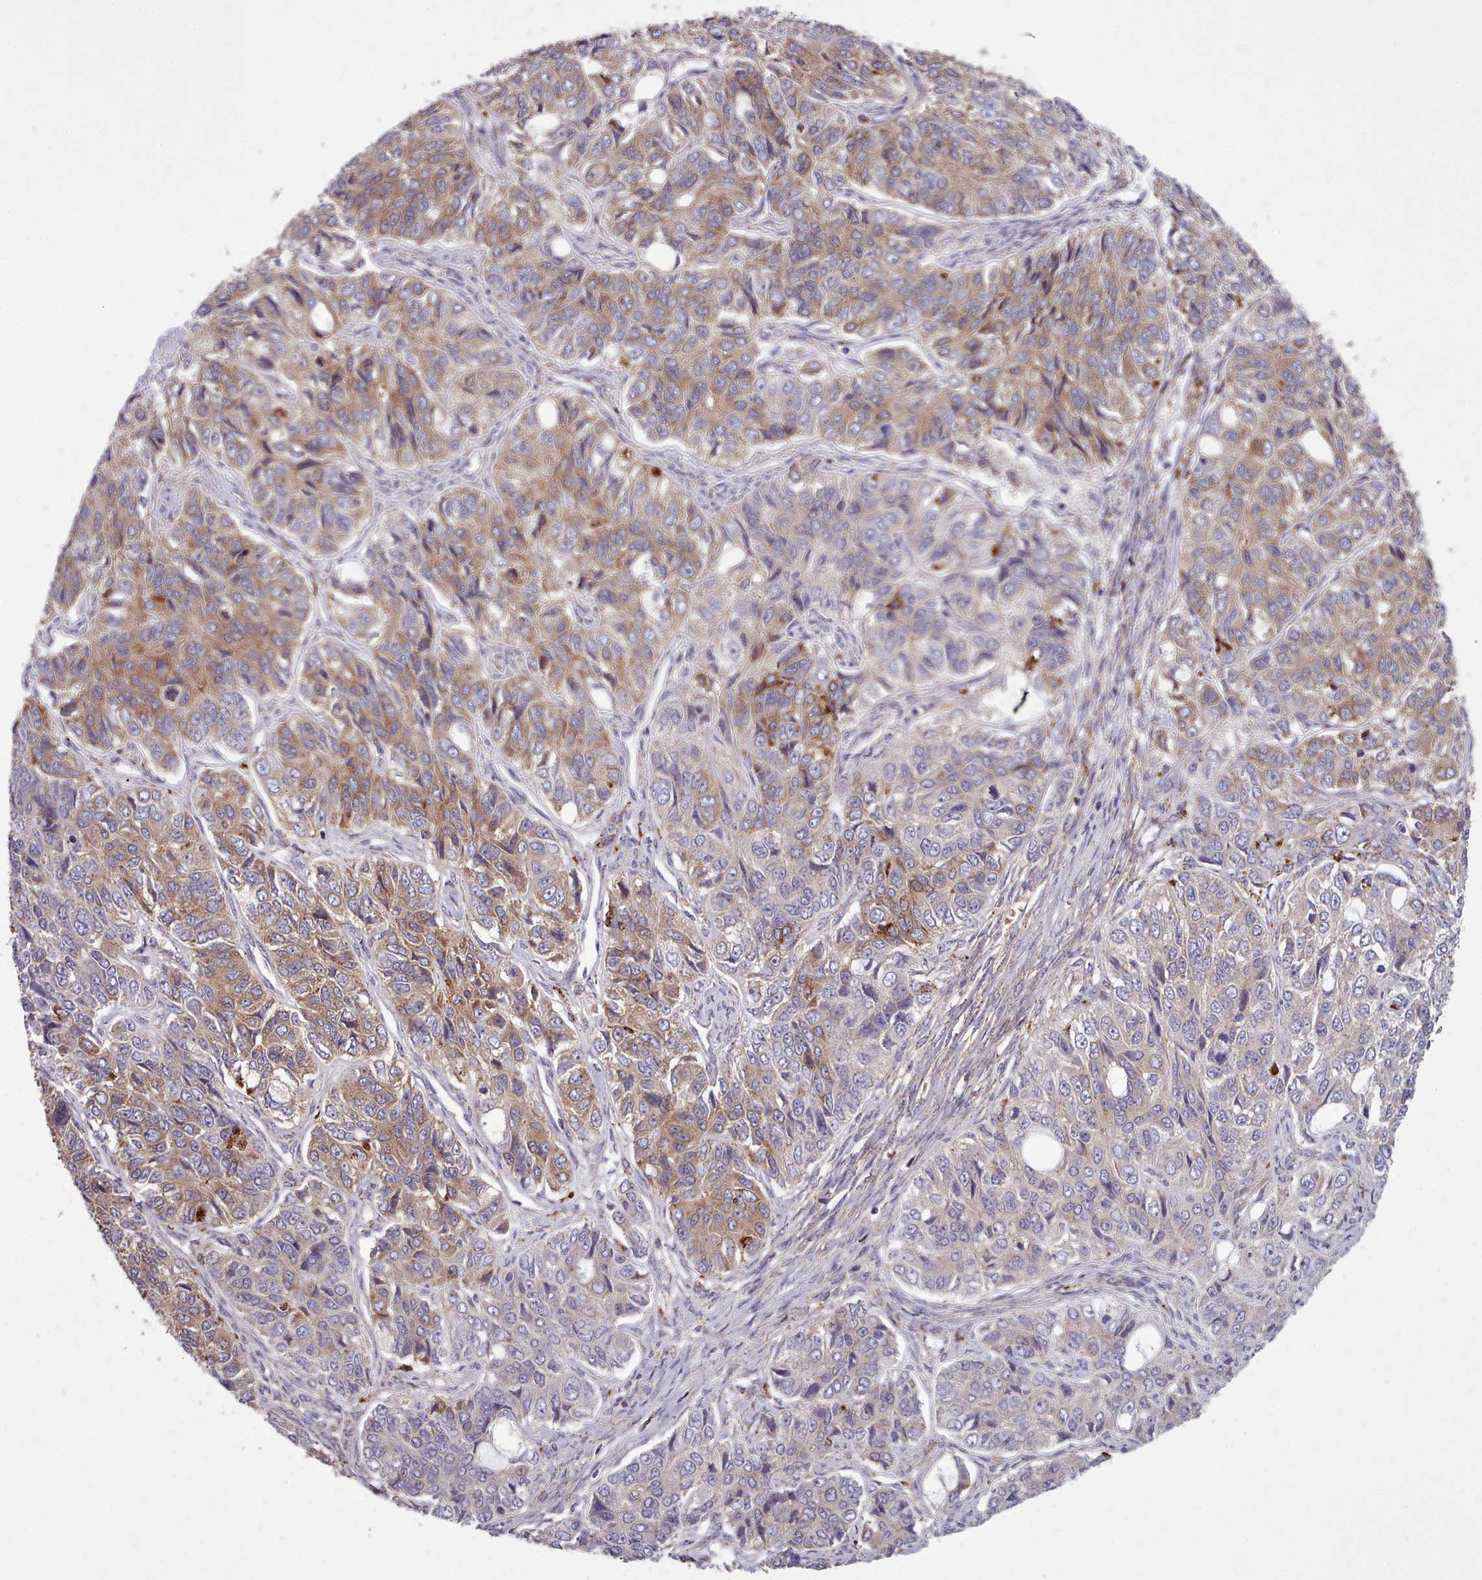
{"staining": {"intensity": "moderate", "quantity": "25%-75%", "location": "cytoplasmic/membranous"}, "tissue": "ovarian cancer", "cell_type": "Tumor cells", "image_type": "cancer", "snomed": [{"axis": "morphology", "description": "Carcinoma, endometroid"}, {"axis": "topography", "description": "Ovary"}], "caption": "The micrograph demonstrates a brown stain indicating the presence of a protein in the cytoplasmic/membranous of tumor cells in endometroid carcinoma (ovarian).", "gene": "PACSIN3", "patient": {"sex": "female", "age": 51}}